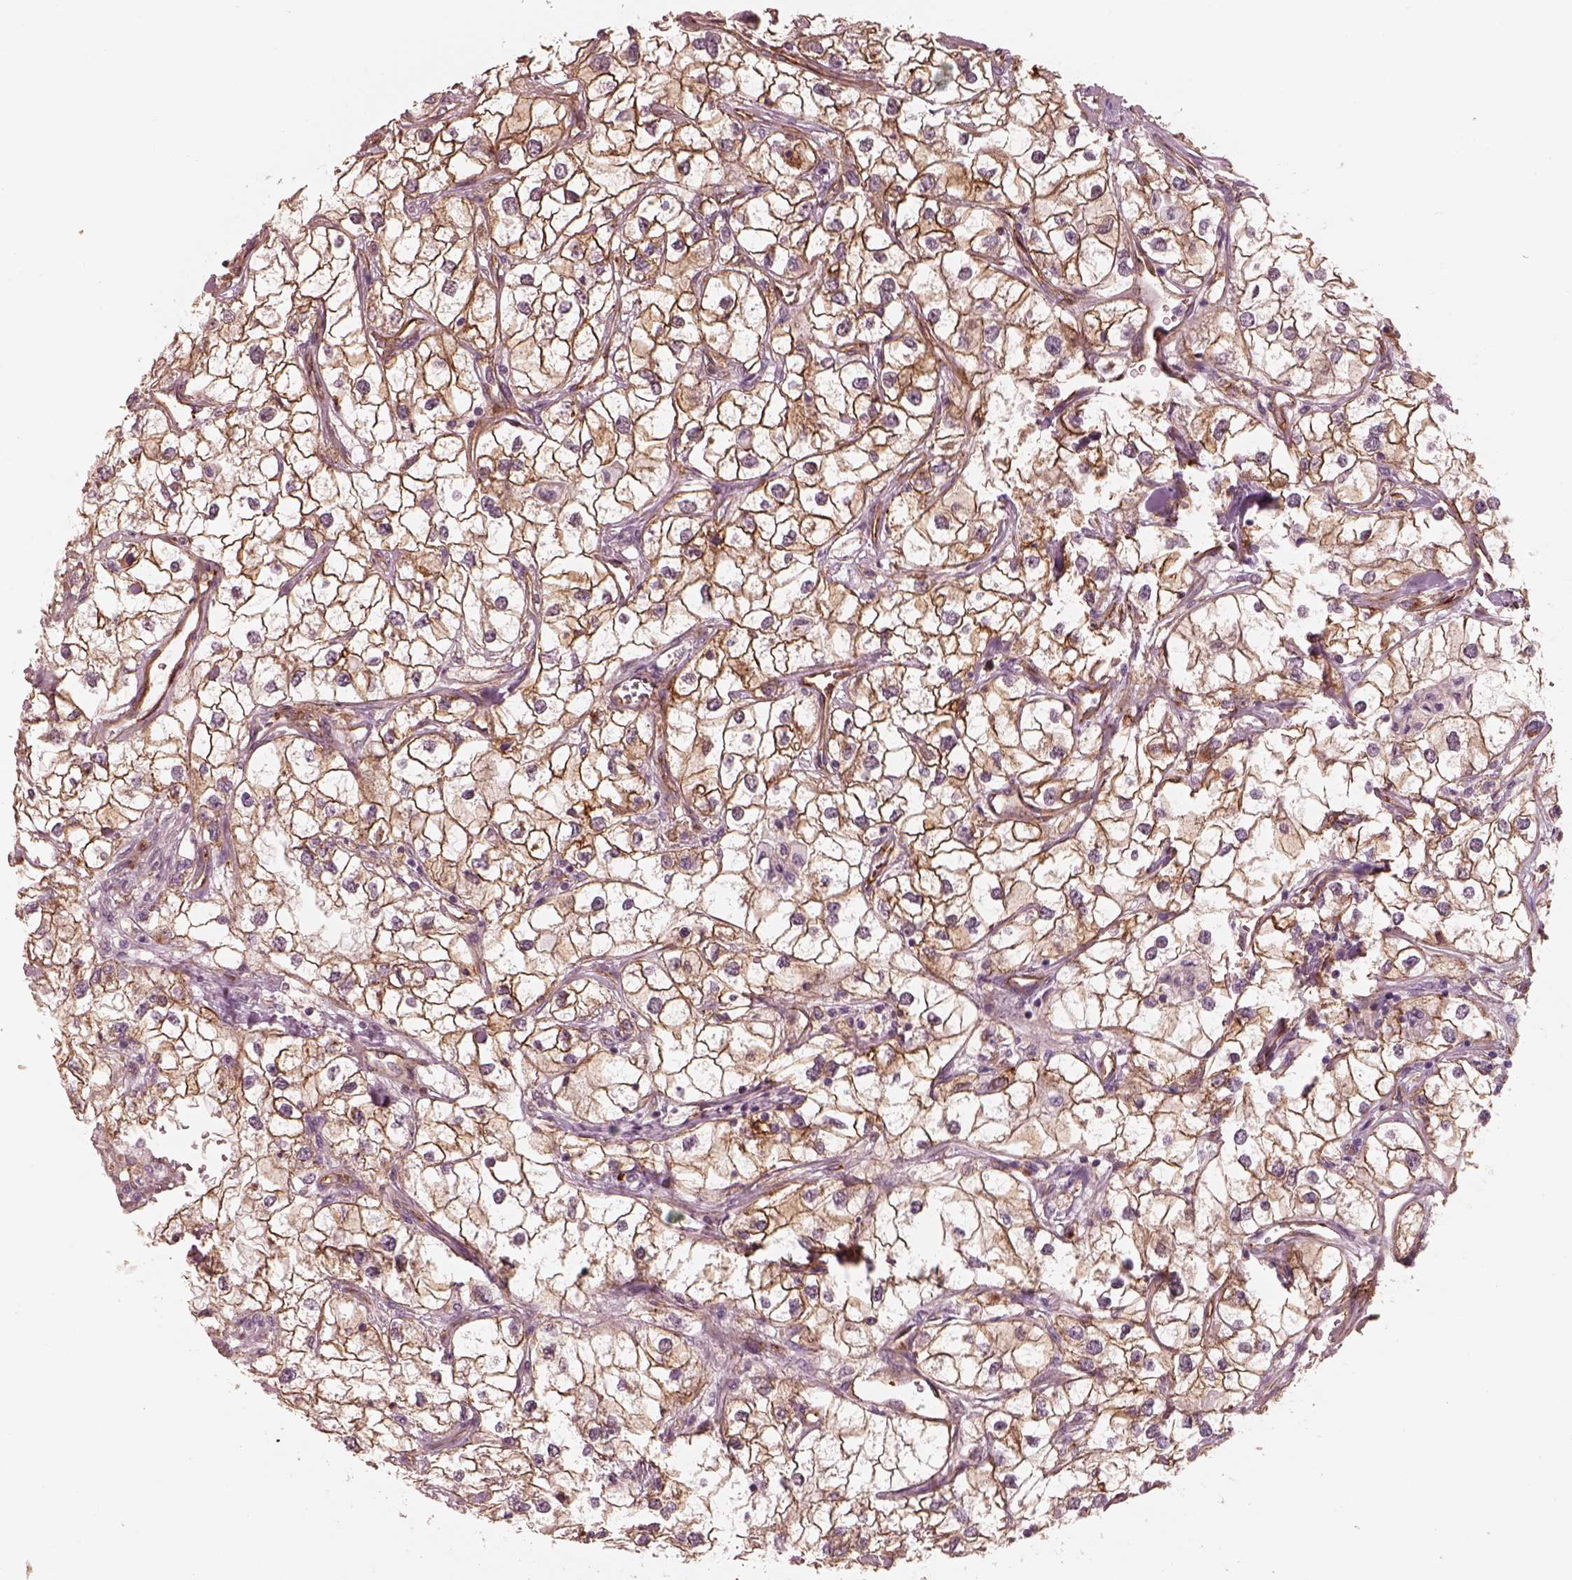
{"staining": {"intensity": "strong", "quantity": ">75%", "location": "cytoplasmic/membranous"}, "tissue": "renal cancer", "cell_type": "Tumor cells", "image_type": "cancer", "snomed": [{"axis": "morphology", "description": "Adenocarcinoma, NOS"}, {"axis": "topography", "description": "Kidney"}], "caption": "Immunohistochemical staining of human renal cancer (adenocarcinoma) demonstrates strong cytoplasmic/membranous protein expression in about >75% of tumor cells.", "gene": "CRYM", "patient": {"sex": "male", "age": 59}}